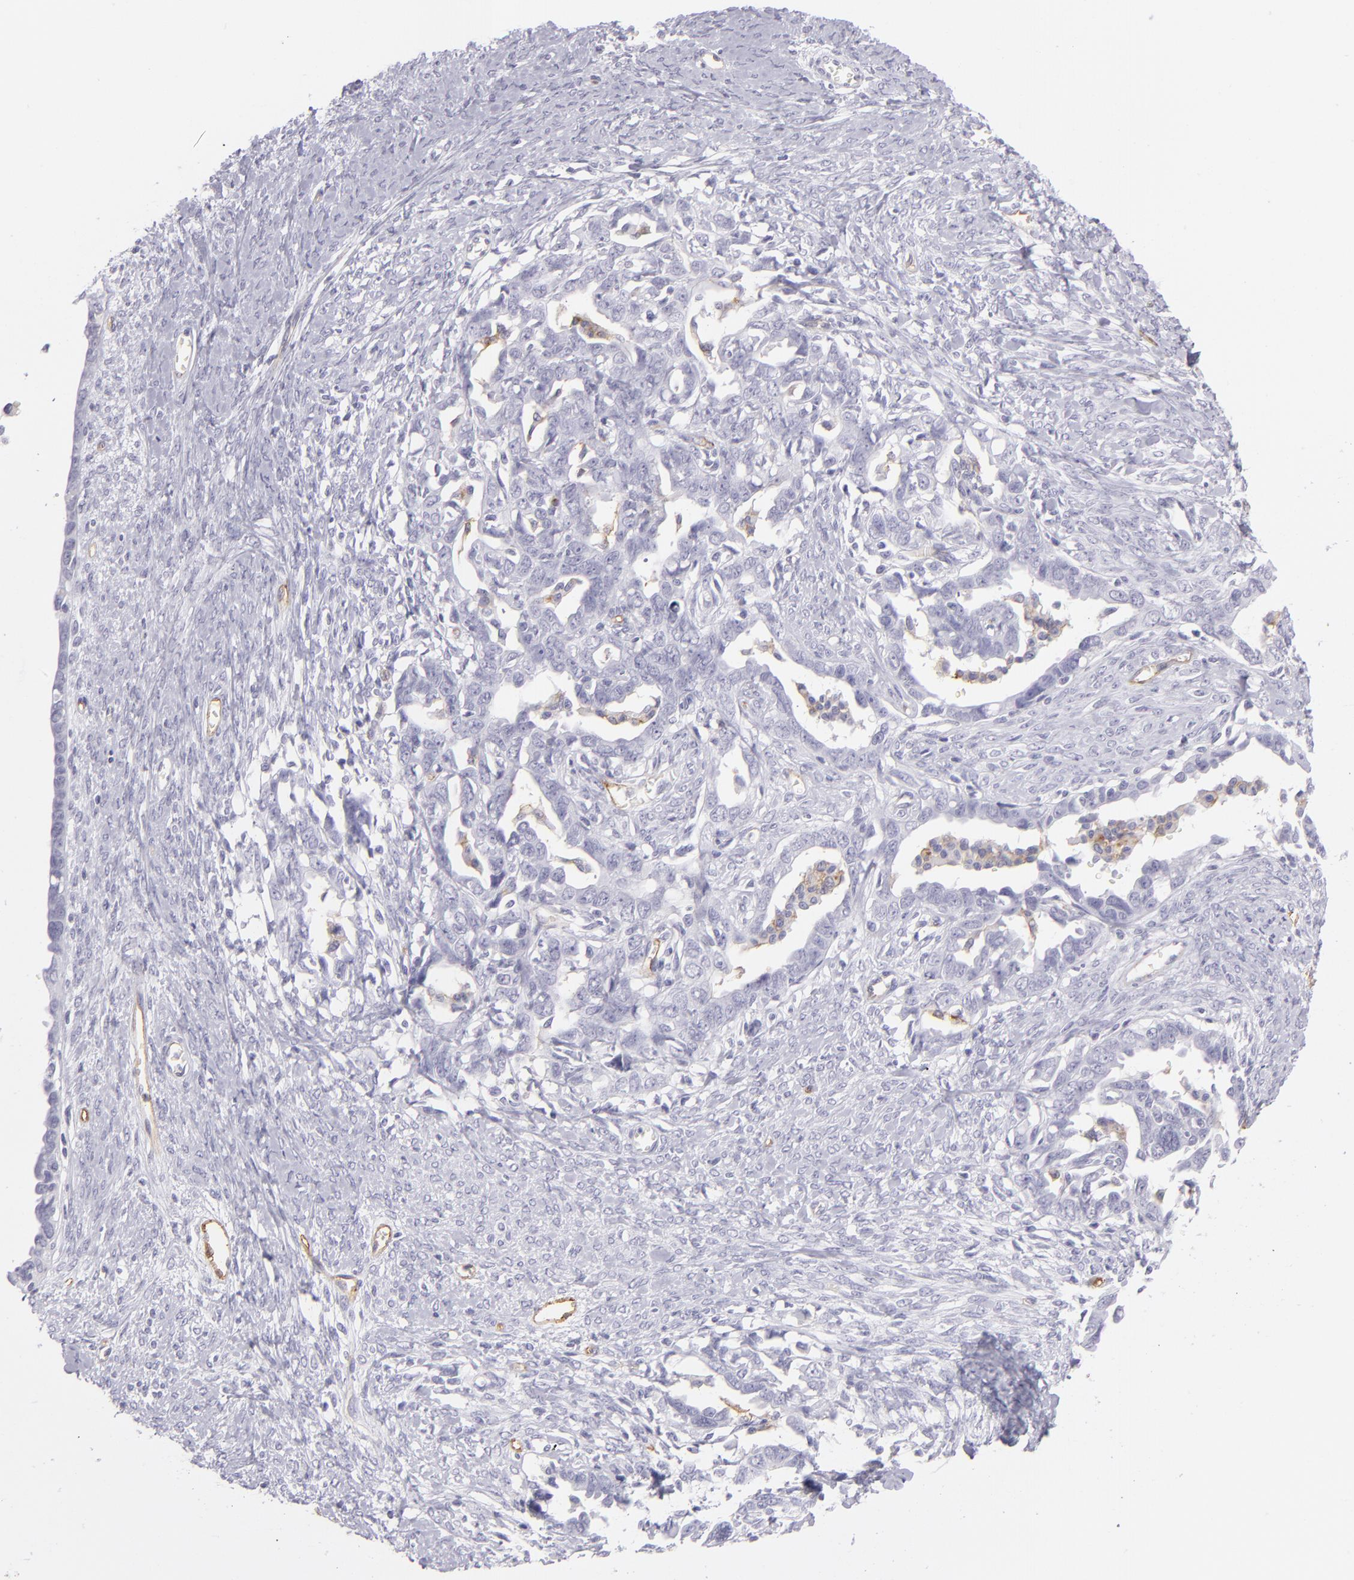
{"staining": {"intensity": "negative", "quantity": "none", "location": "none"}, "tissue": "ovarian cancer", "cell_type": "Tumor cells", "image_type": "cancer", "snomed": [{"axis": "morphology", "description": "Cystadenocarcinoma, serous, NOS"}, {"axis": "topography", "description": "Ovary"}], "caption": "Immunohistochemical staining of human ovarian serous cystadenocarcinoma reveals no significant staining in tumor cells.", "gene": "THBD", "patient": {"sex": "female", "age": 69}}